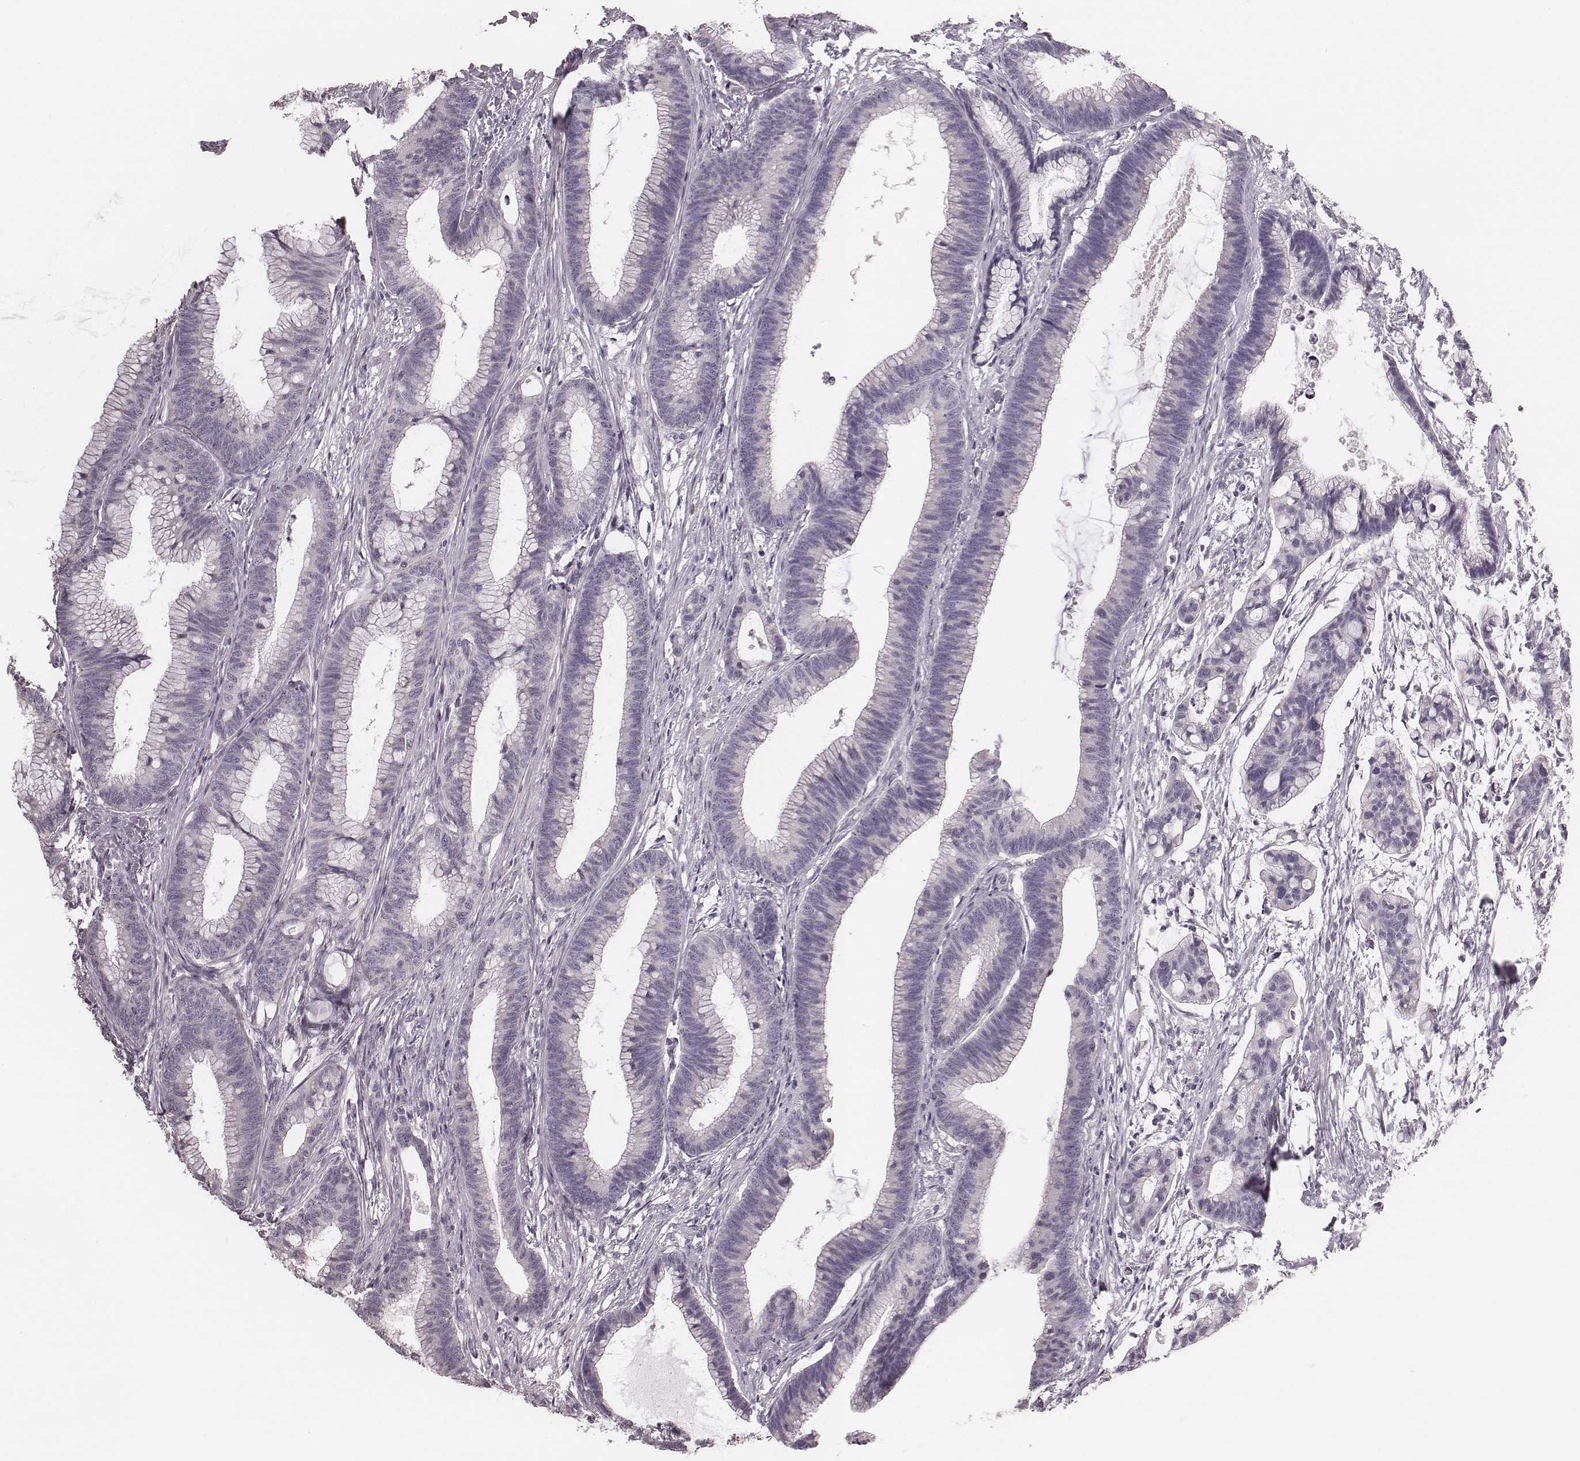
{"staining": {"intensity": "negative", "quantity": "none", "location": "none"}, "tissue": "colorectal cancer", "cell_type": "Tumor cells", "image_type": "cancer", "snomed": [{"axis": "morphology", "description": "Adenocarcinoma, NOS"}, {"axis": "topography", "description": "Colon"}], "caption": "High power microscopy histopathology image of an immunohistochemistry photomicrograph of colorectal adenocarcinoma, revealing no significant positivity in tumor cells.", "gene": "ZP4", "patient": {"sex": "female", "age": 78}}